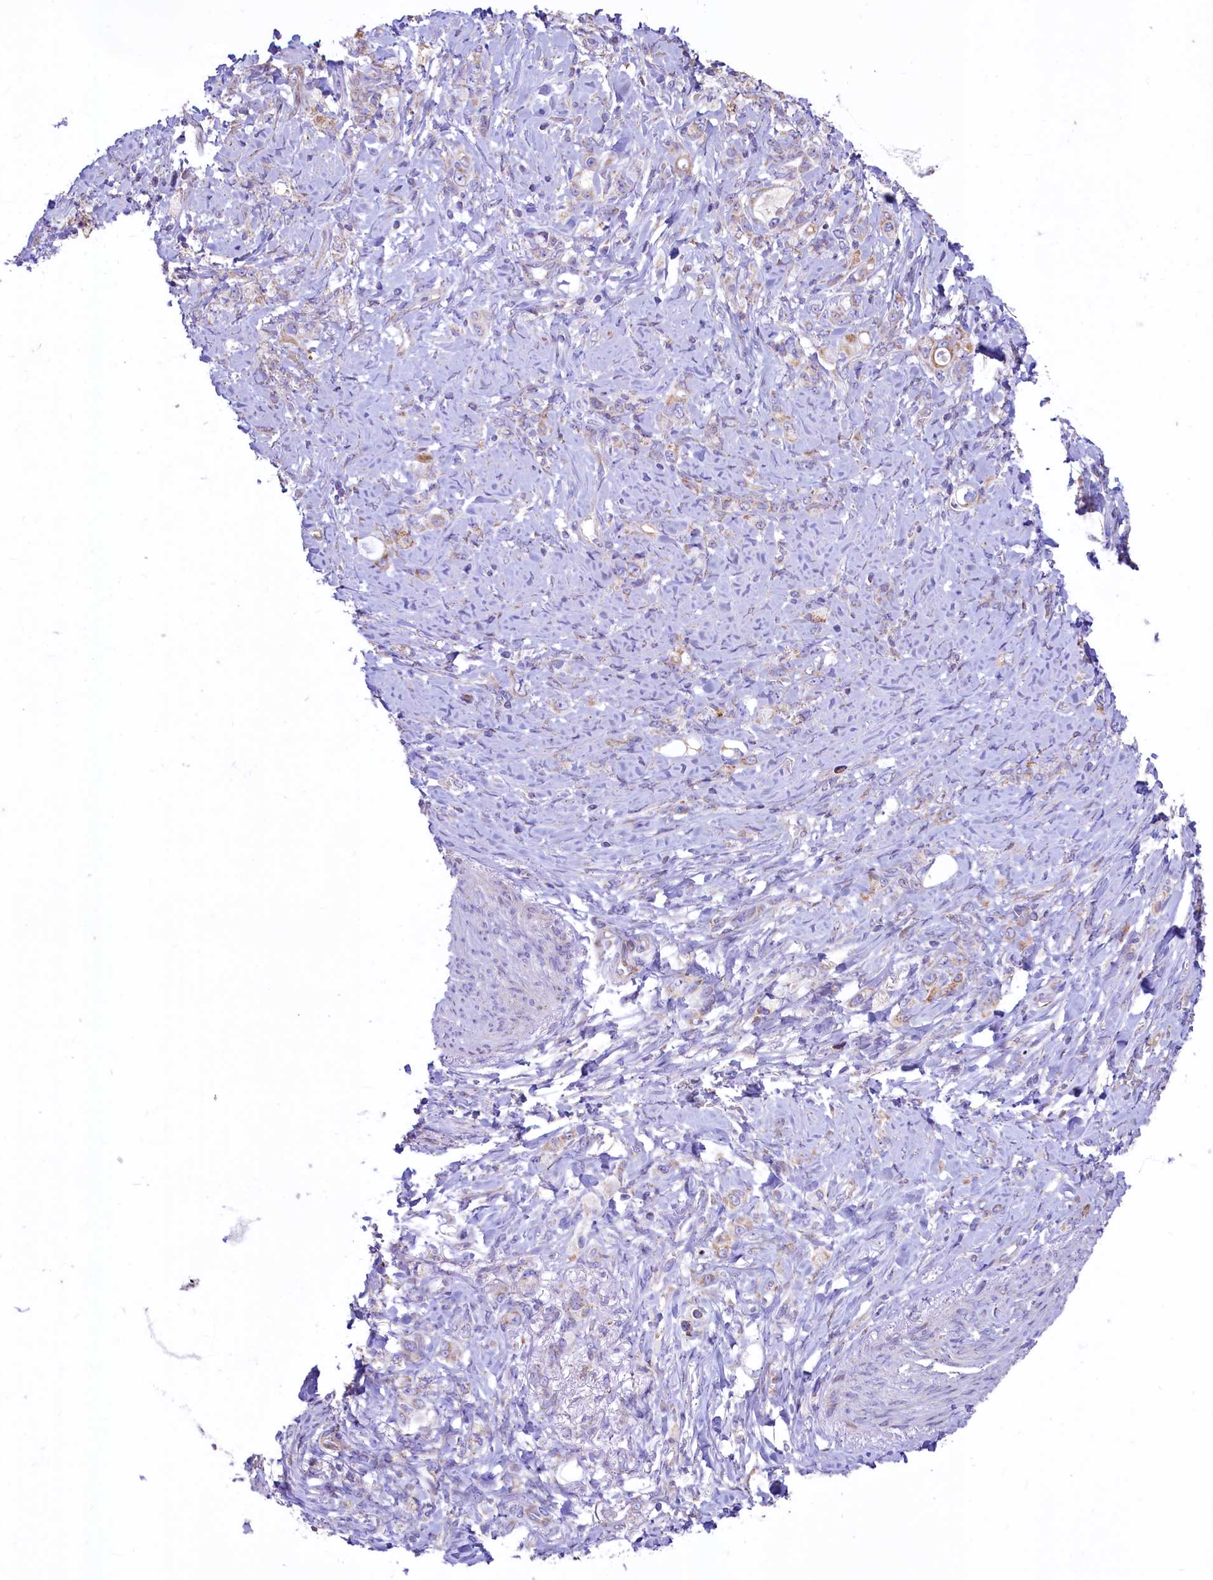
{"staining": {"intensity": "moderate", "quantity": "<25%", "location": "cytoplasmic/membranous"}, "tissue": "stomach cancer", "cell_type": "Tumor cells", "image_type": "cancer", "snomed": [{"axis": "morphology", "description": "Adenocarcinoma, NOS"}, {"axis": "topography", "description": "Stomach"}], "caption": "Human stomach adenocarcinoma stained for a protein (brown) displays moderate cytoplasmic/membranous positive staining in about <25% of tumor cells.", "gene": "VWCE", "patient": {"sex": "female", "age": 79}}